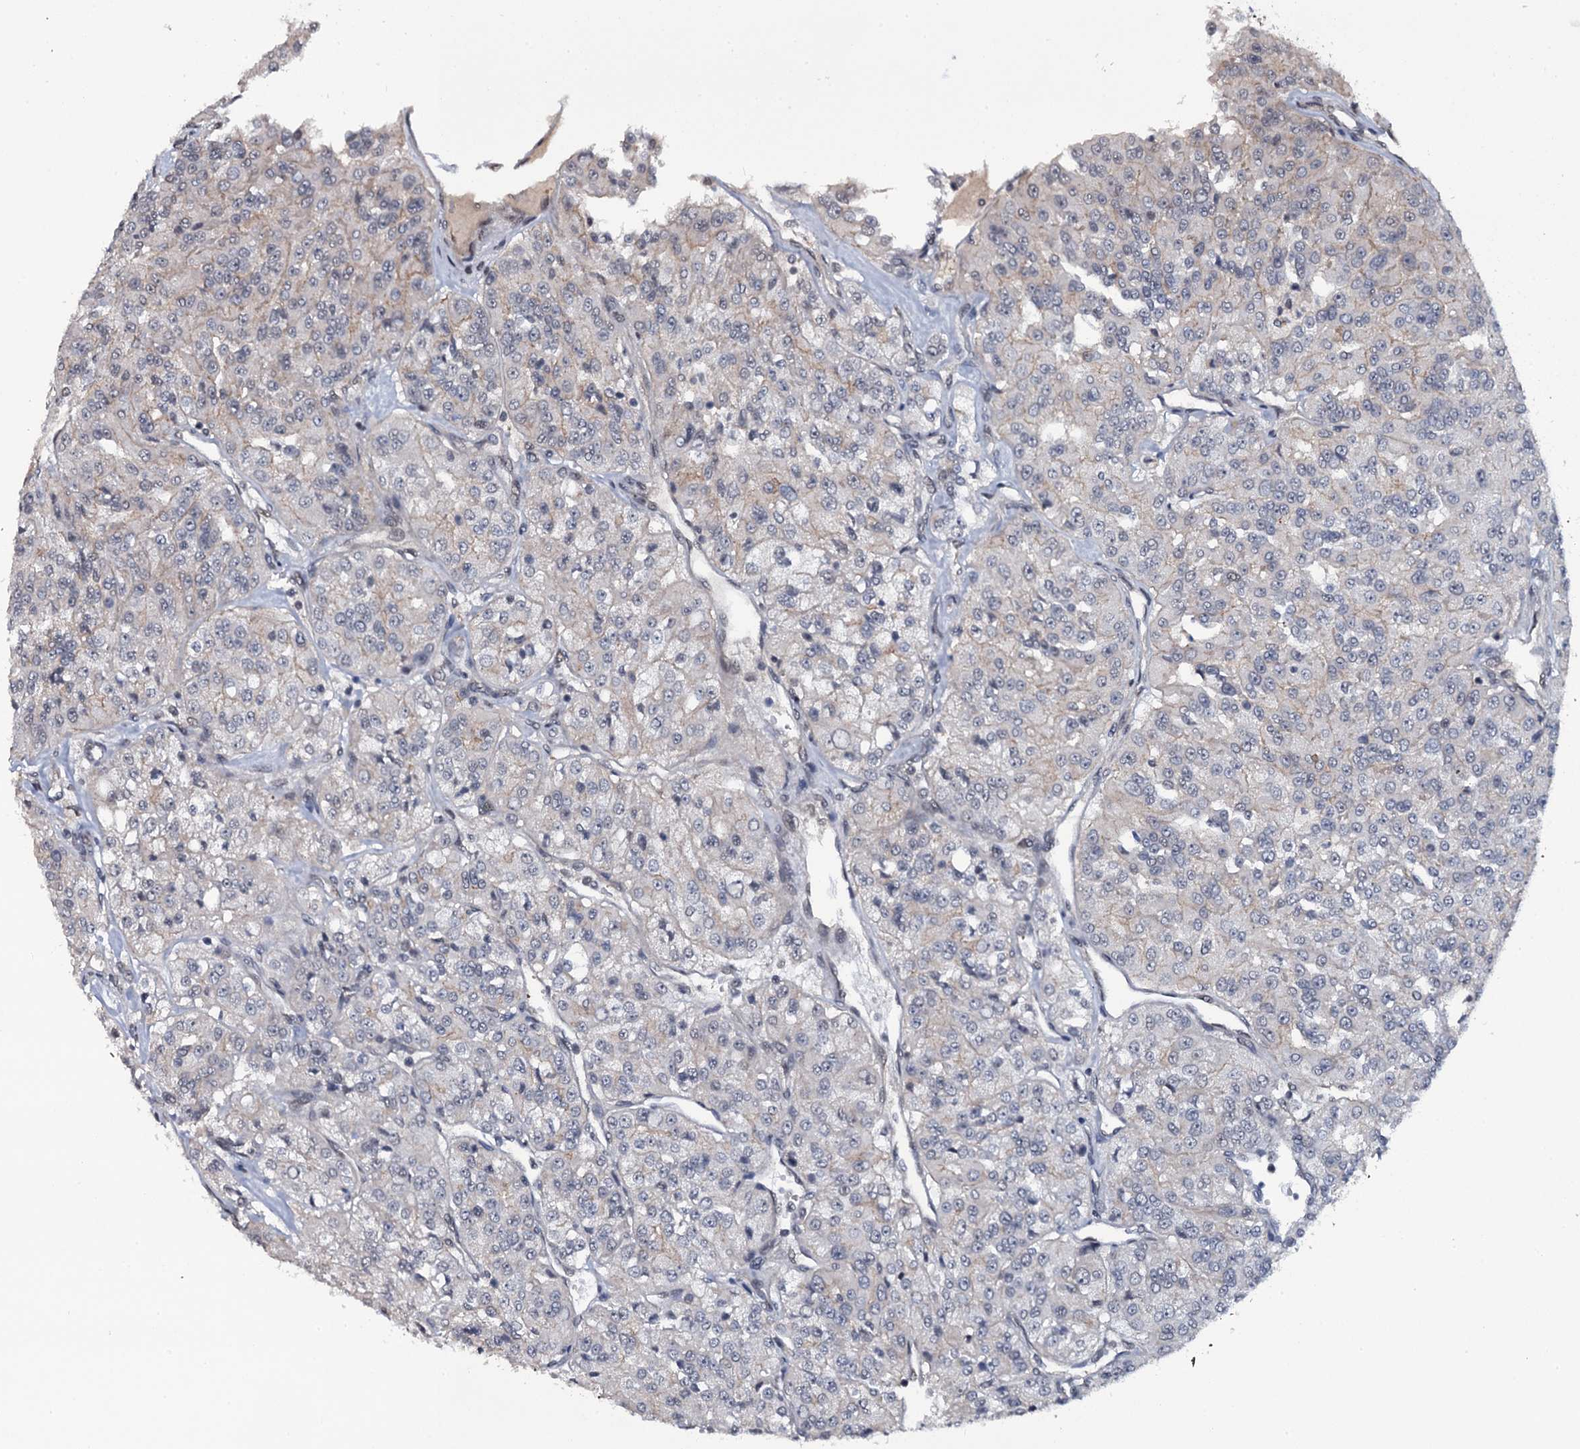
{"staining": {"intensity": "weak", "quantity": "<25%", "location": "cytoplasmic/membranous"}, "tissue": "renal cancer", "cell_type": "Tumor cells", "image_type": "cancer", "snomed": [{"axis": "morphology", "description": "Adenocarcinoma, NOS"}, {"axis": "topography", "description": "Kidney"}], "caption": "Tumor cells are negative for brown protein staining in renal cancer.", "gene": "SH2D4B", "patient": {"sex": "female", "age": 63}}